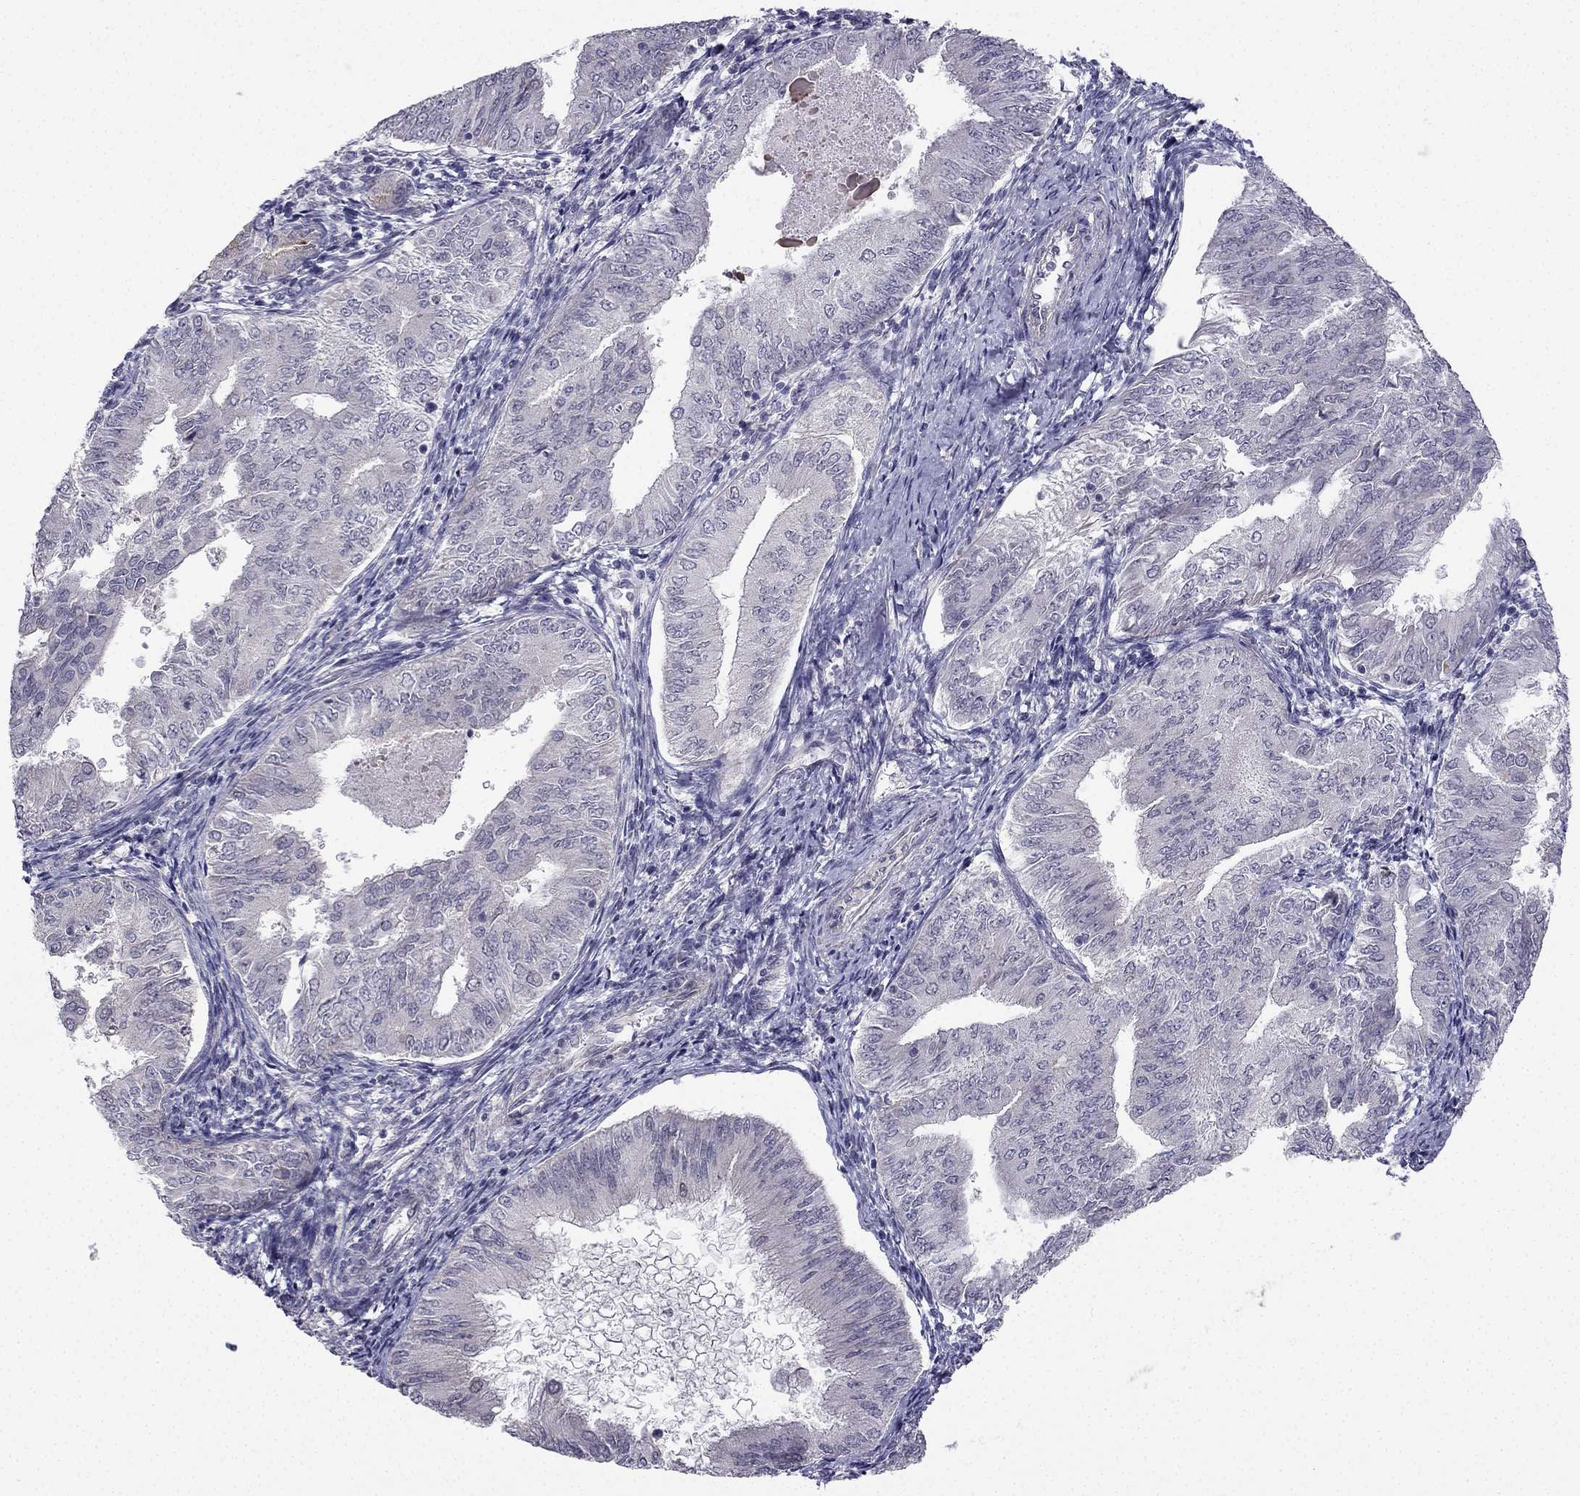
{"staining": {"intensity": "negative", "quantity": "none", "location": "none"}, "tissue": "endometrial cancer", "cell_type": "Tumor cells", "image_type": "cancer", "snomed": [{"axis": "morphology", "description": "Adenocarcinoma, NOS"}, {"axis": "topography", "description": "Endometrium"}], "caption": "DAB (3,3'-diaminobenzidine) immunohistochemical staining of endometrial adenocarcinoma displays no significant staining in tumor cells.", "gene": "CHST8", "patient": {"sex": "female", "age": 53}}